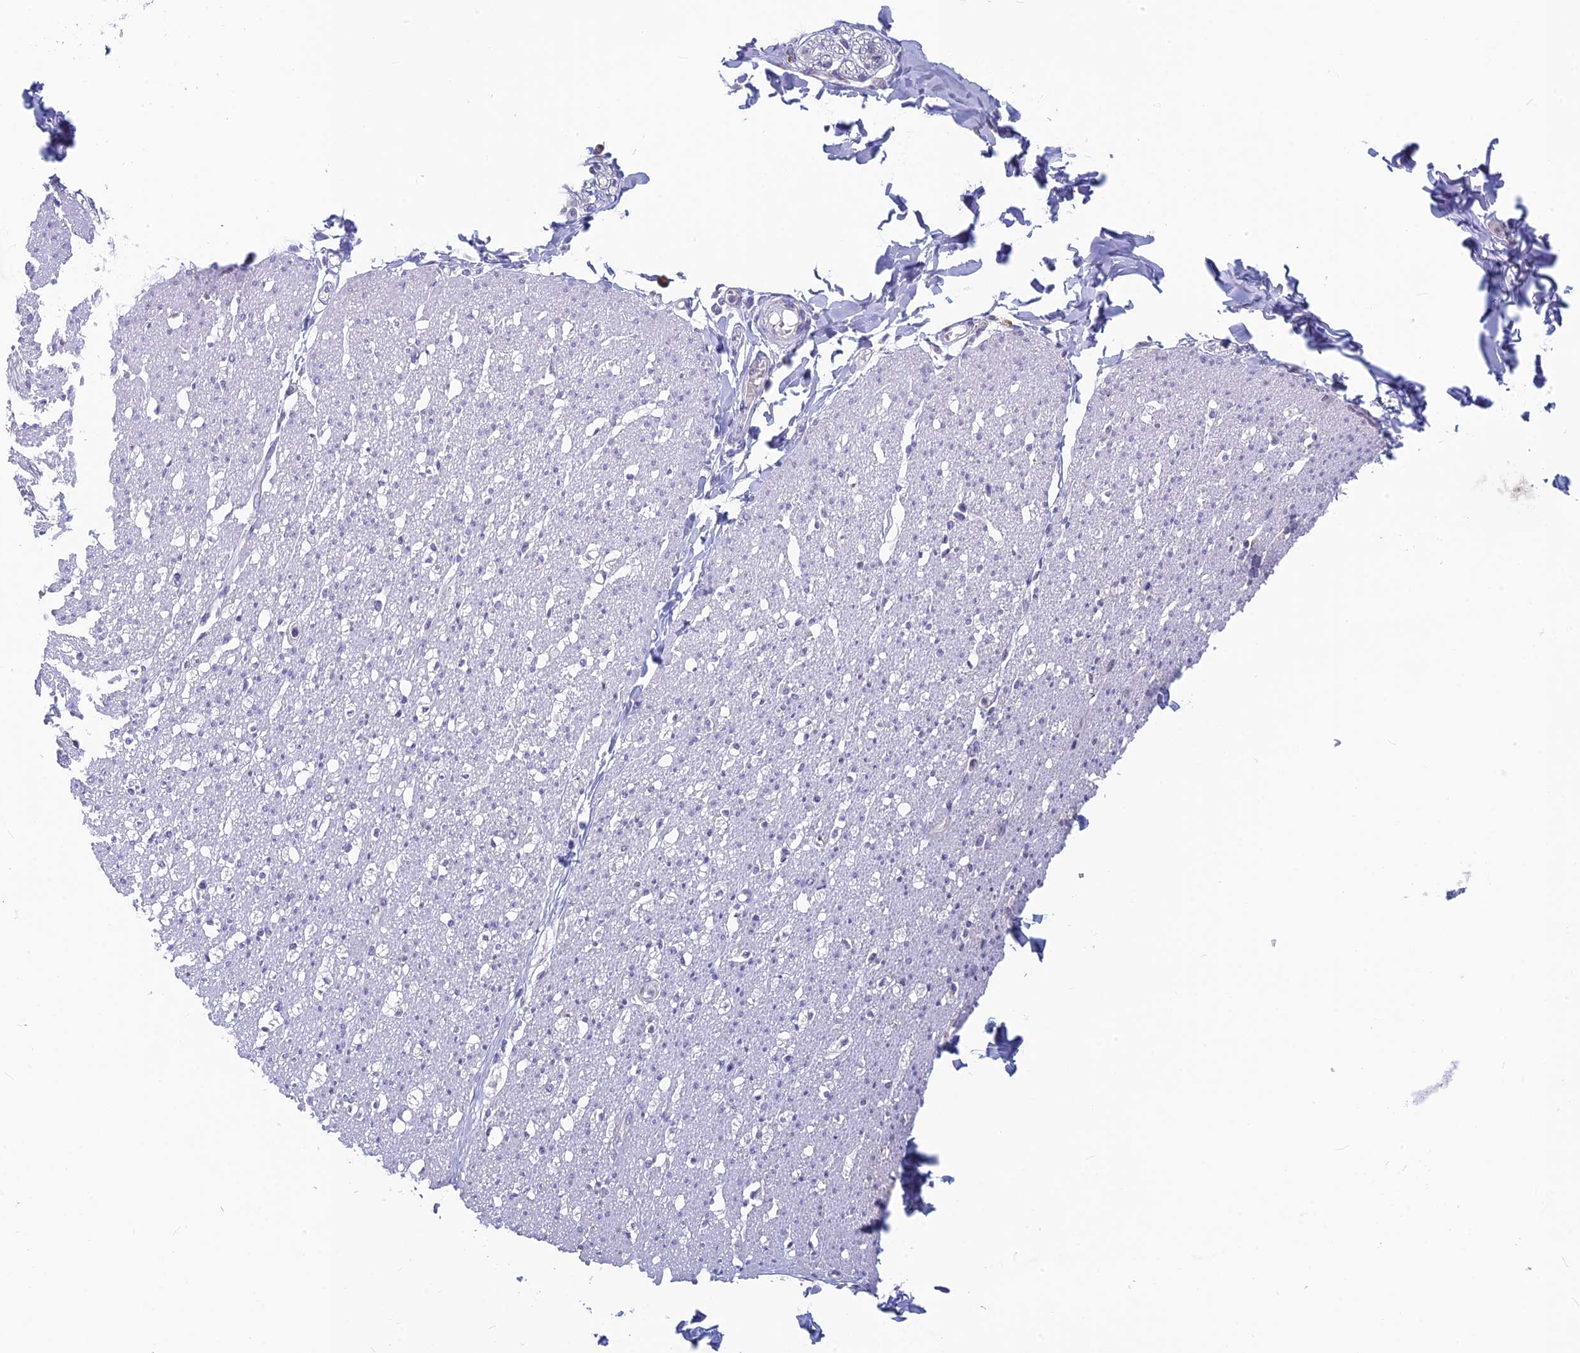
{"staining": {"intensity": "negative", "quantity": "none", "location": "none"}, "tissue": "smooth muscle", "cell_type": "Smooth muscle cells", "image_type": "normal", "snomed": [{"axis": "morphology", "description": "Normal tissue, NOS"}, {"axis": "morphology", "description": "Adenocarcinoma, NOS"}, {"axis": "topography", "description": "Colon"}, {"axis": "topography", "description": "Peripheral nerve tissue"}], "caption": "Immunohistochemical staining of unremarkable smooth muscle reveals no significant staining in smooth muscle cells. (DAB IHC with hematoxylin counter stain).", "gene": "MRI1", "patient": {"sex": "male", "age": 14}}